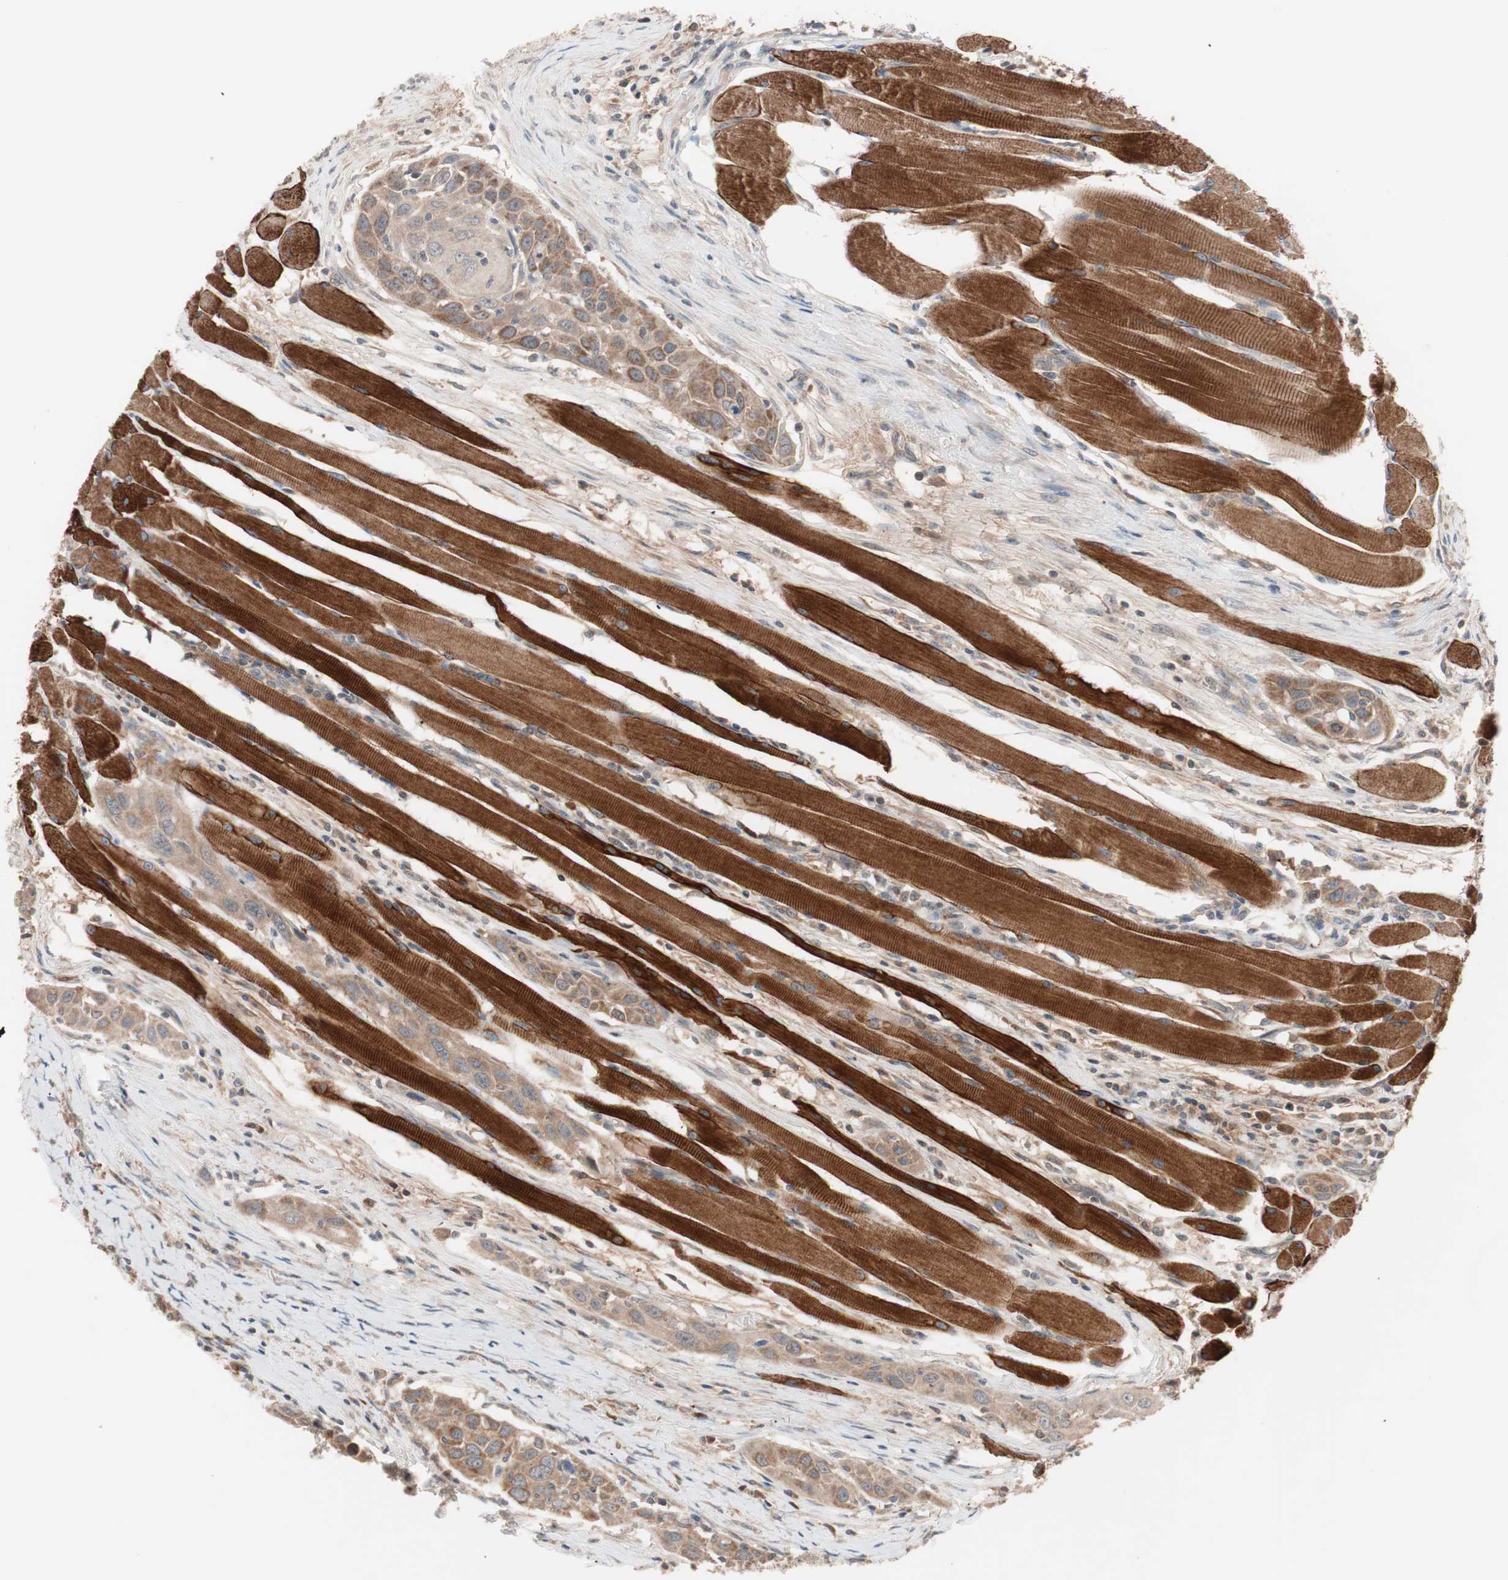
{"staining": {"intensity": "moderate", "quantity": ">75%", "location": "cytoplasmic/membranous"}, "tissue": "head and neck cancer", "cell_type": "Tumor cells", "image_type": "cancer", "snomed": [{"axis": "morphology", "description": "Squamous cell carcinoma, NOS"}, {"axis": "topography", "description": "Oral tissue"}, {"axis": "topography", "description": "Head-Neck"}], "caption": "This is a micrograph of IHC staining of head and neck cancer (squamous cell carcinoma), which shows moderate staining in the cytoplasmic/membranous of tumor cells.", "gene": "HMBS", "patient": {"sex": "female", "age": 50}}